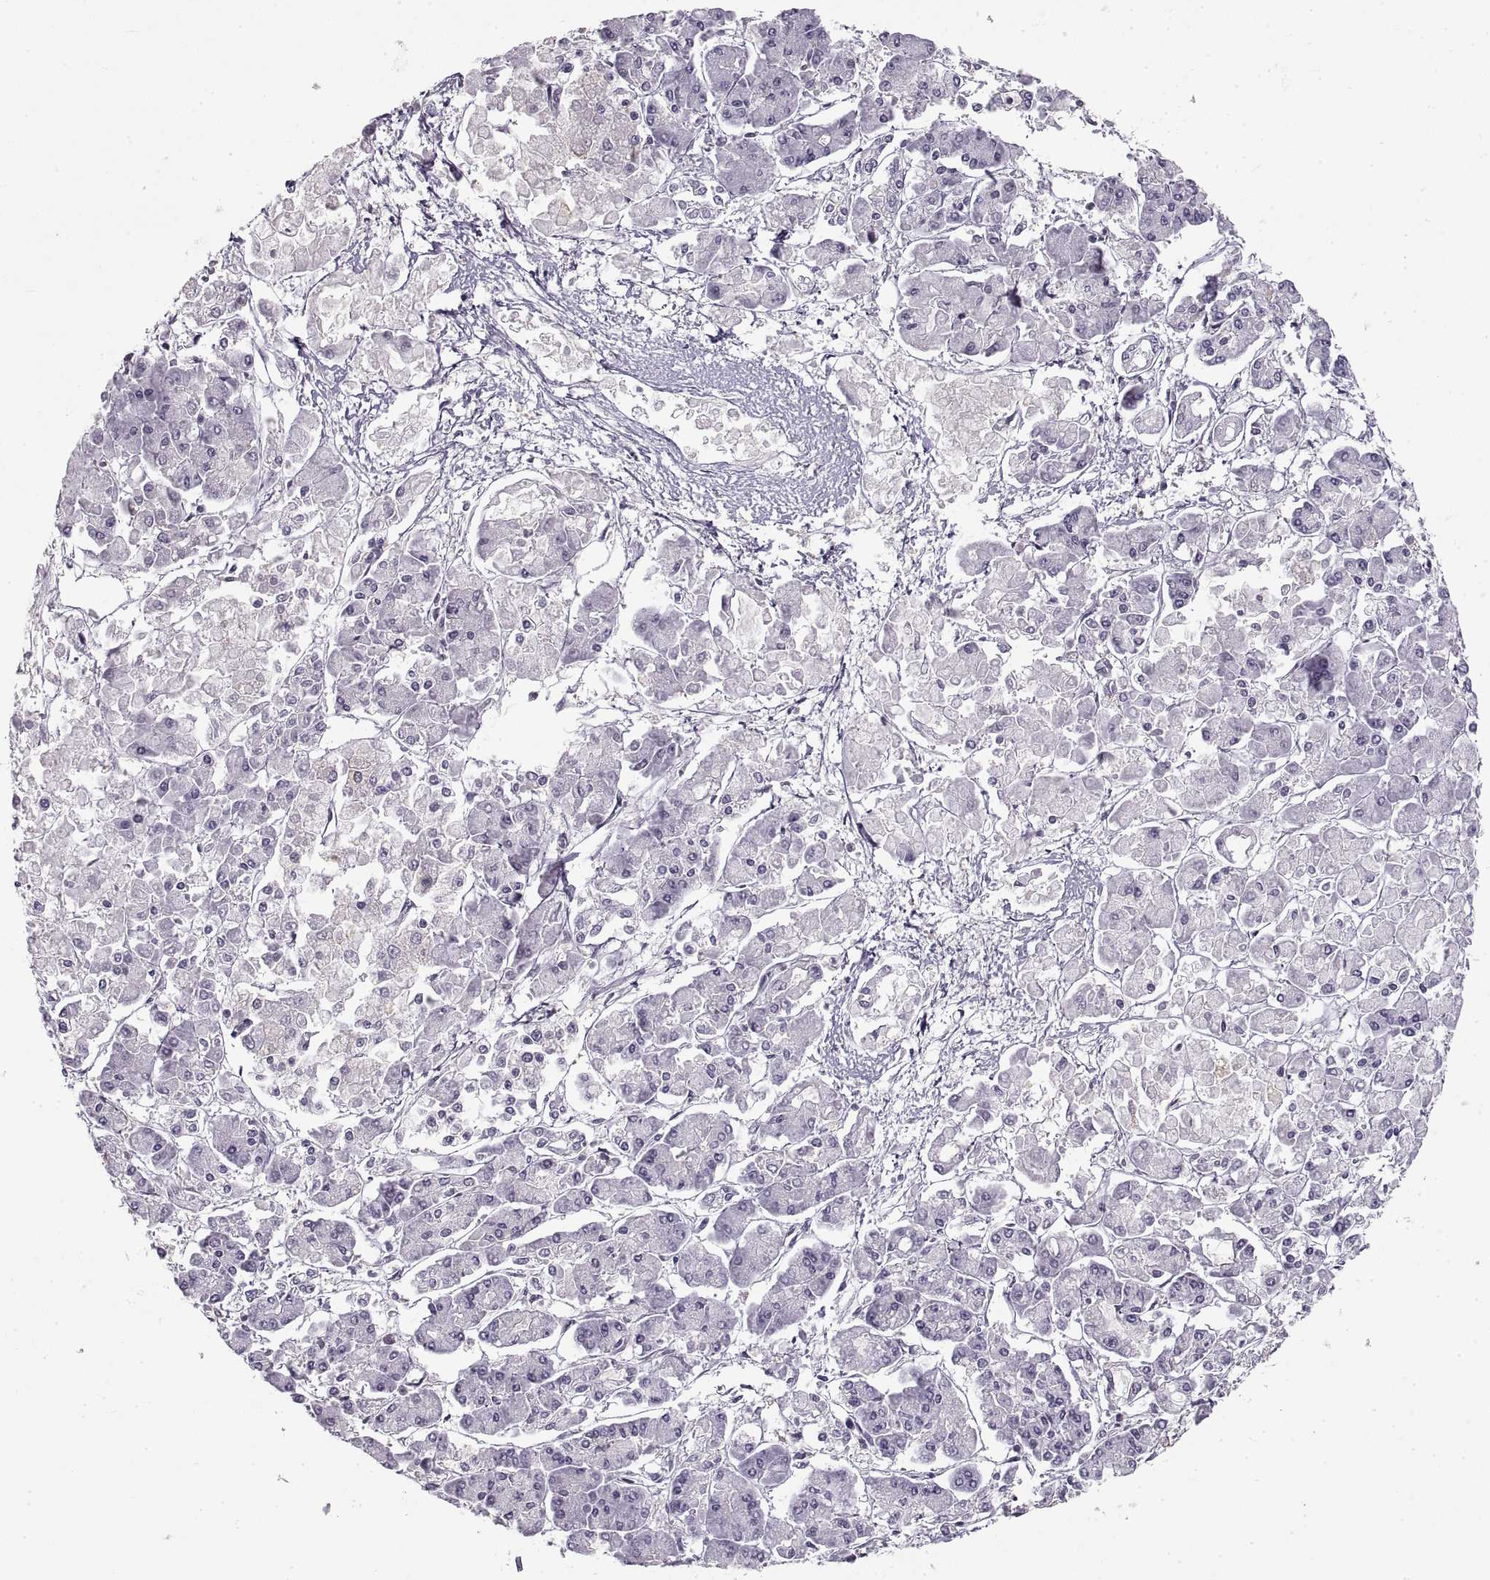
{"staining": {"intensity": "negative", "quantity": "none", "location": "none"}, "tissue": "pancreatic cancer", "cell_type": "Tumor cells", "image_type": "cancer", "snomed": [{"axis": "morphology", "description": "Adenocarcinoma, NOS"}, {"axis": "topography", "description": "Pancreas"}], "caption": "Immunohistochemistry (IHC) histopathology image of neoplastic tissue: human pancreatic adenocarcinoma stained with DAB exhibits no significant protein expression in tumor cells.", "gene": "NANOS3", "patient": {"sex": "male", "age": 85}}